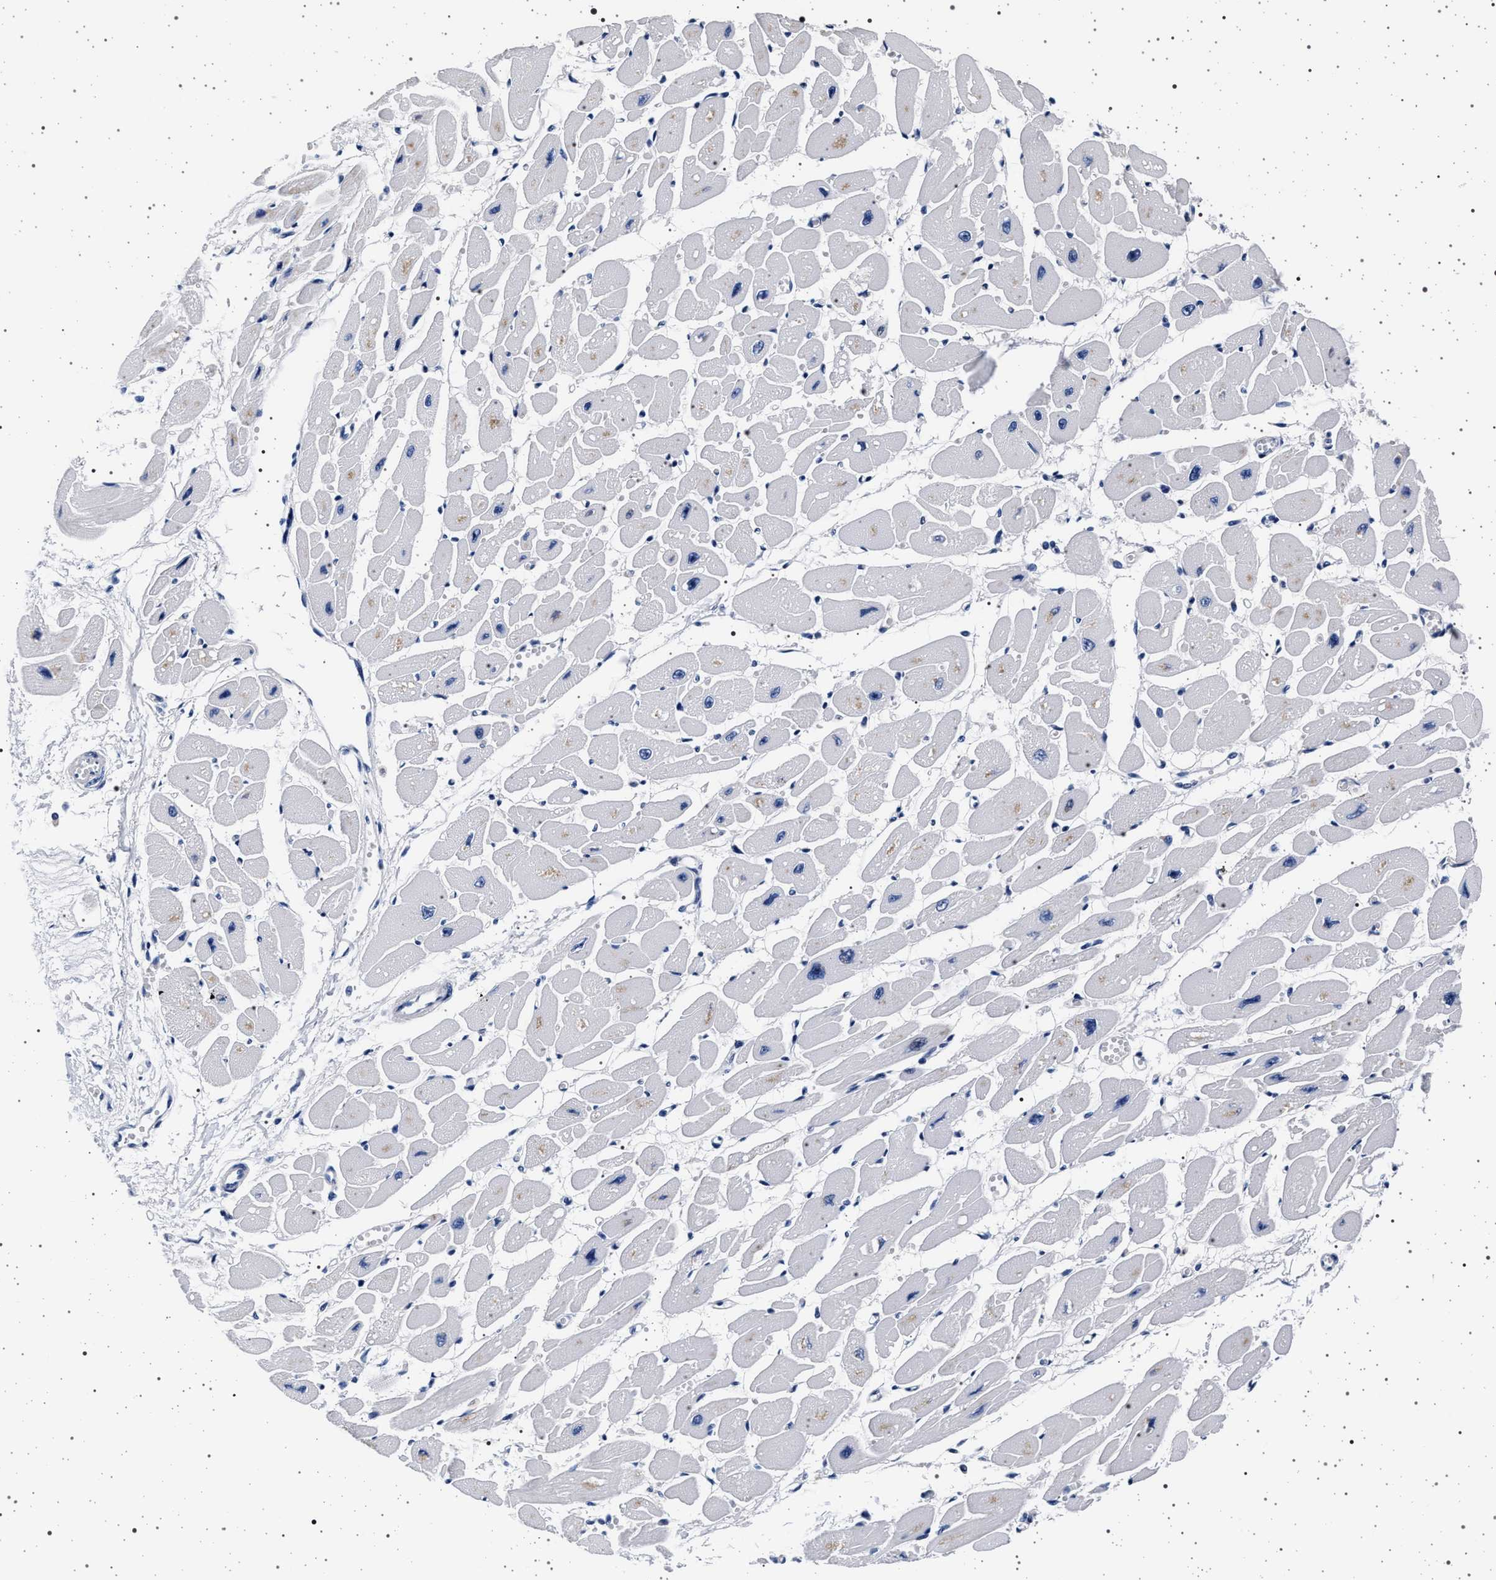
{"staining": {"intensity": "negative", "quantity": "none", "location": "none"}, "tissue": "heart muscle", "cell_type": "Cardiomyocytes", "image_type": "normal", "snomed": [{"axis": "morphology", "description": "Normal tissue, NOS"}, {"axis": "topography", "description": "Heart"}], "caption": "This is an immunohistochemistry (IHC) histopathology image of unremarkable heart muscle. There is no positivity in cardiomyocytes.", "gene": "SLC9A1", "patient": {"sex": "female", "age": 54}}